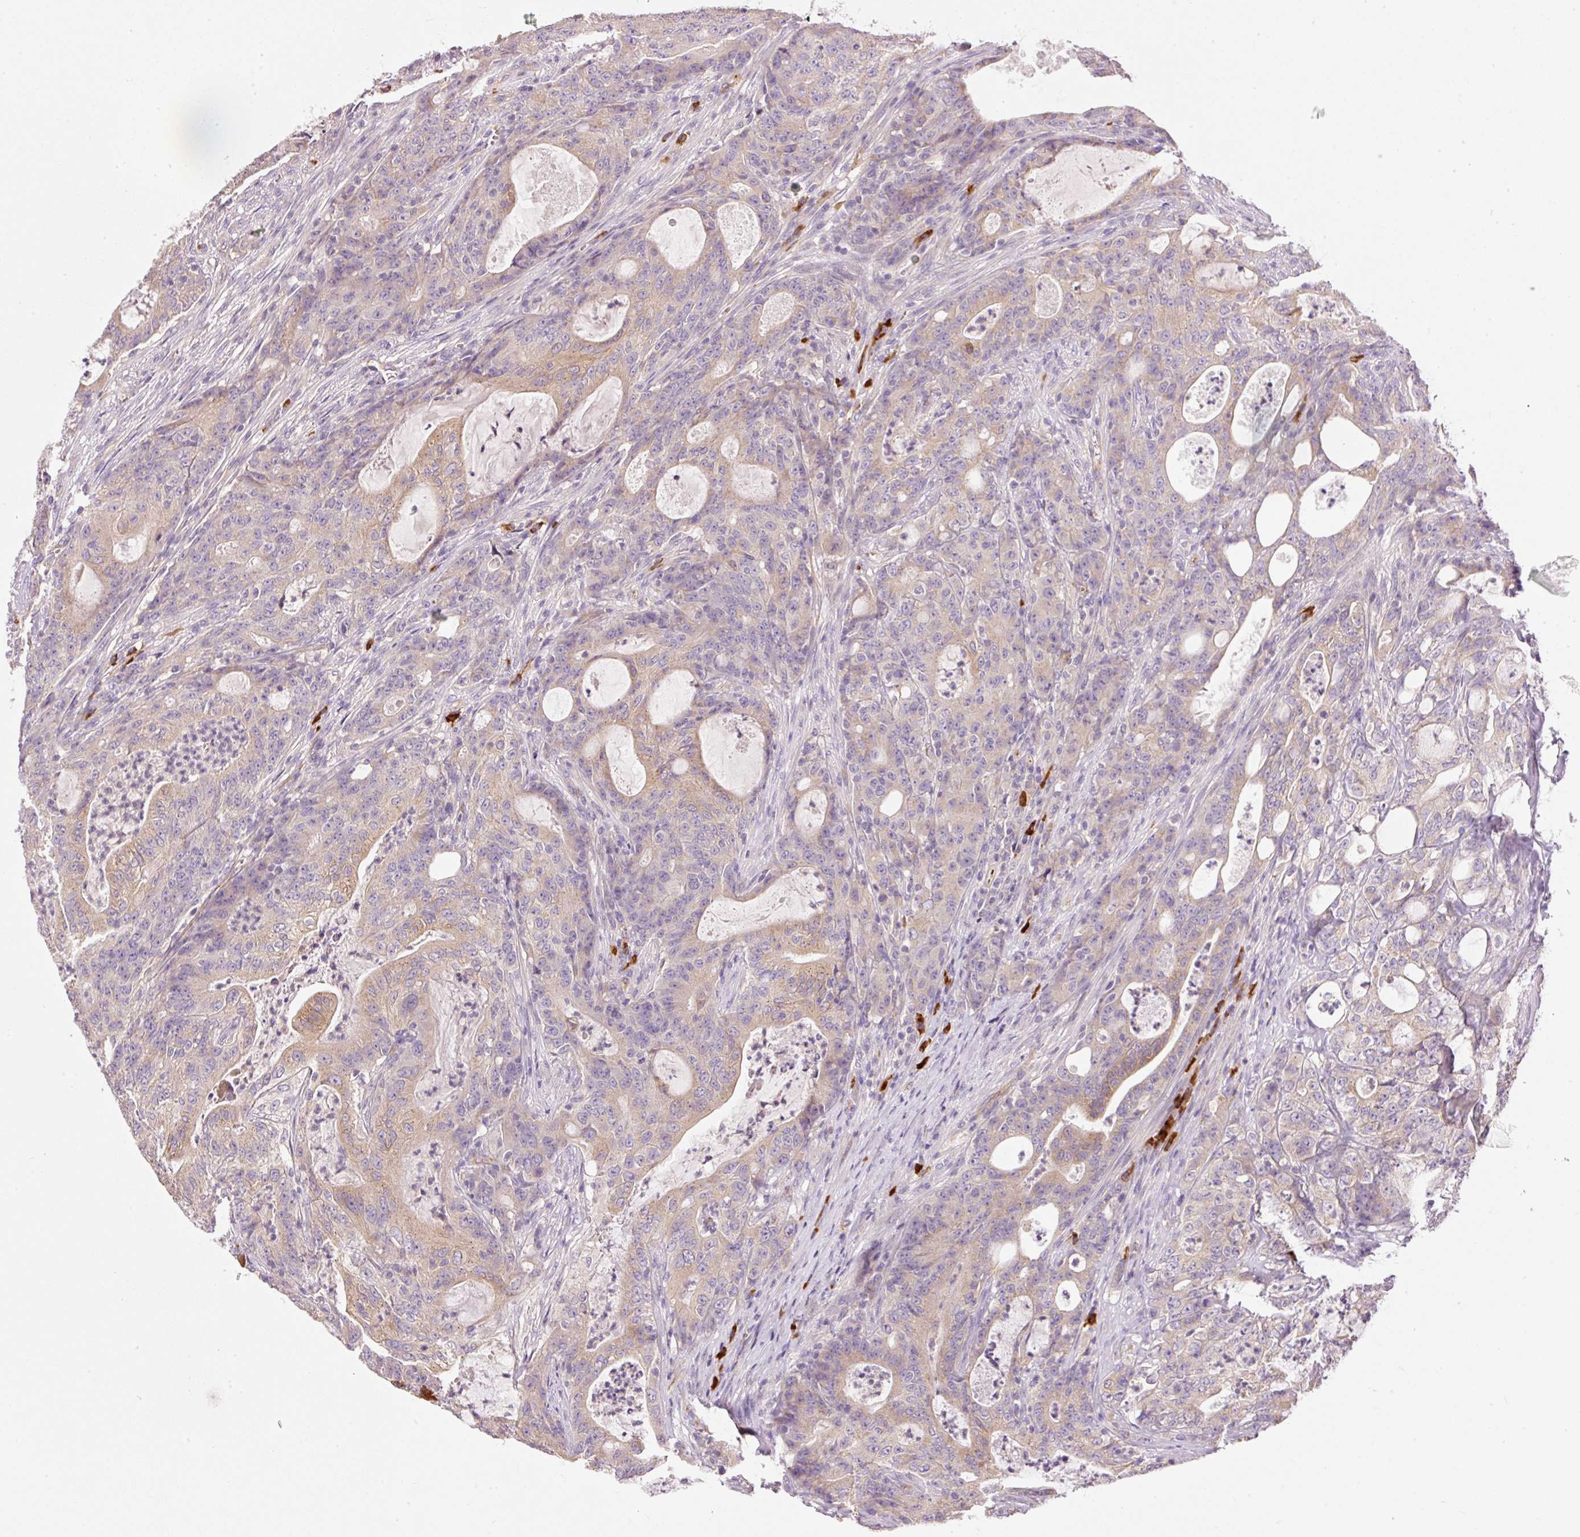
{"staining": {"intensity": "moderate", "quantity": "25%-75%", "location": "cytoplasmic/membranous"}, "tissue": "colorectal cancer", "cell_type": "Tumor cells", "image_type": "cancer", "snomed": [{"axis": "morphology", "description": "Adenocarcinoma, NOS"}, {"axis": "topography", "description": "Colon"}], "caption": "Adenocarcinoma (colorectal) was stained to show a protein in brown. There is medium levels of moderate cytoplasmic/membranous expression in approximately 25%-75% of tumor cells.", "gene": "PNPLA5", "patient": {"sex": "male", "age": 83}}